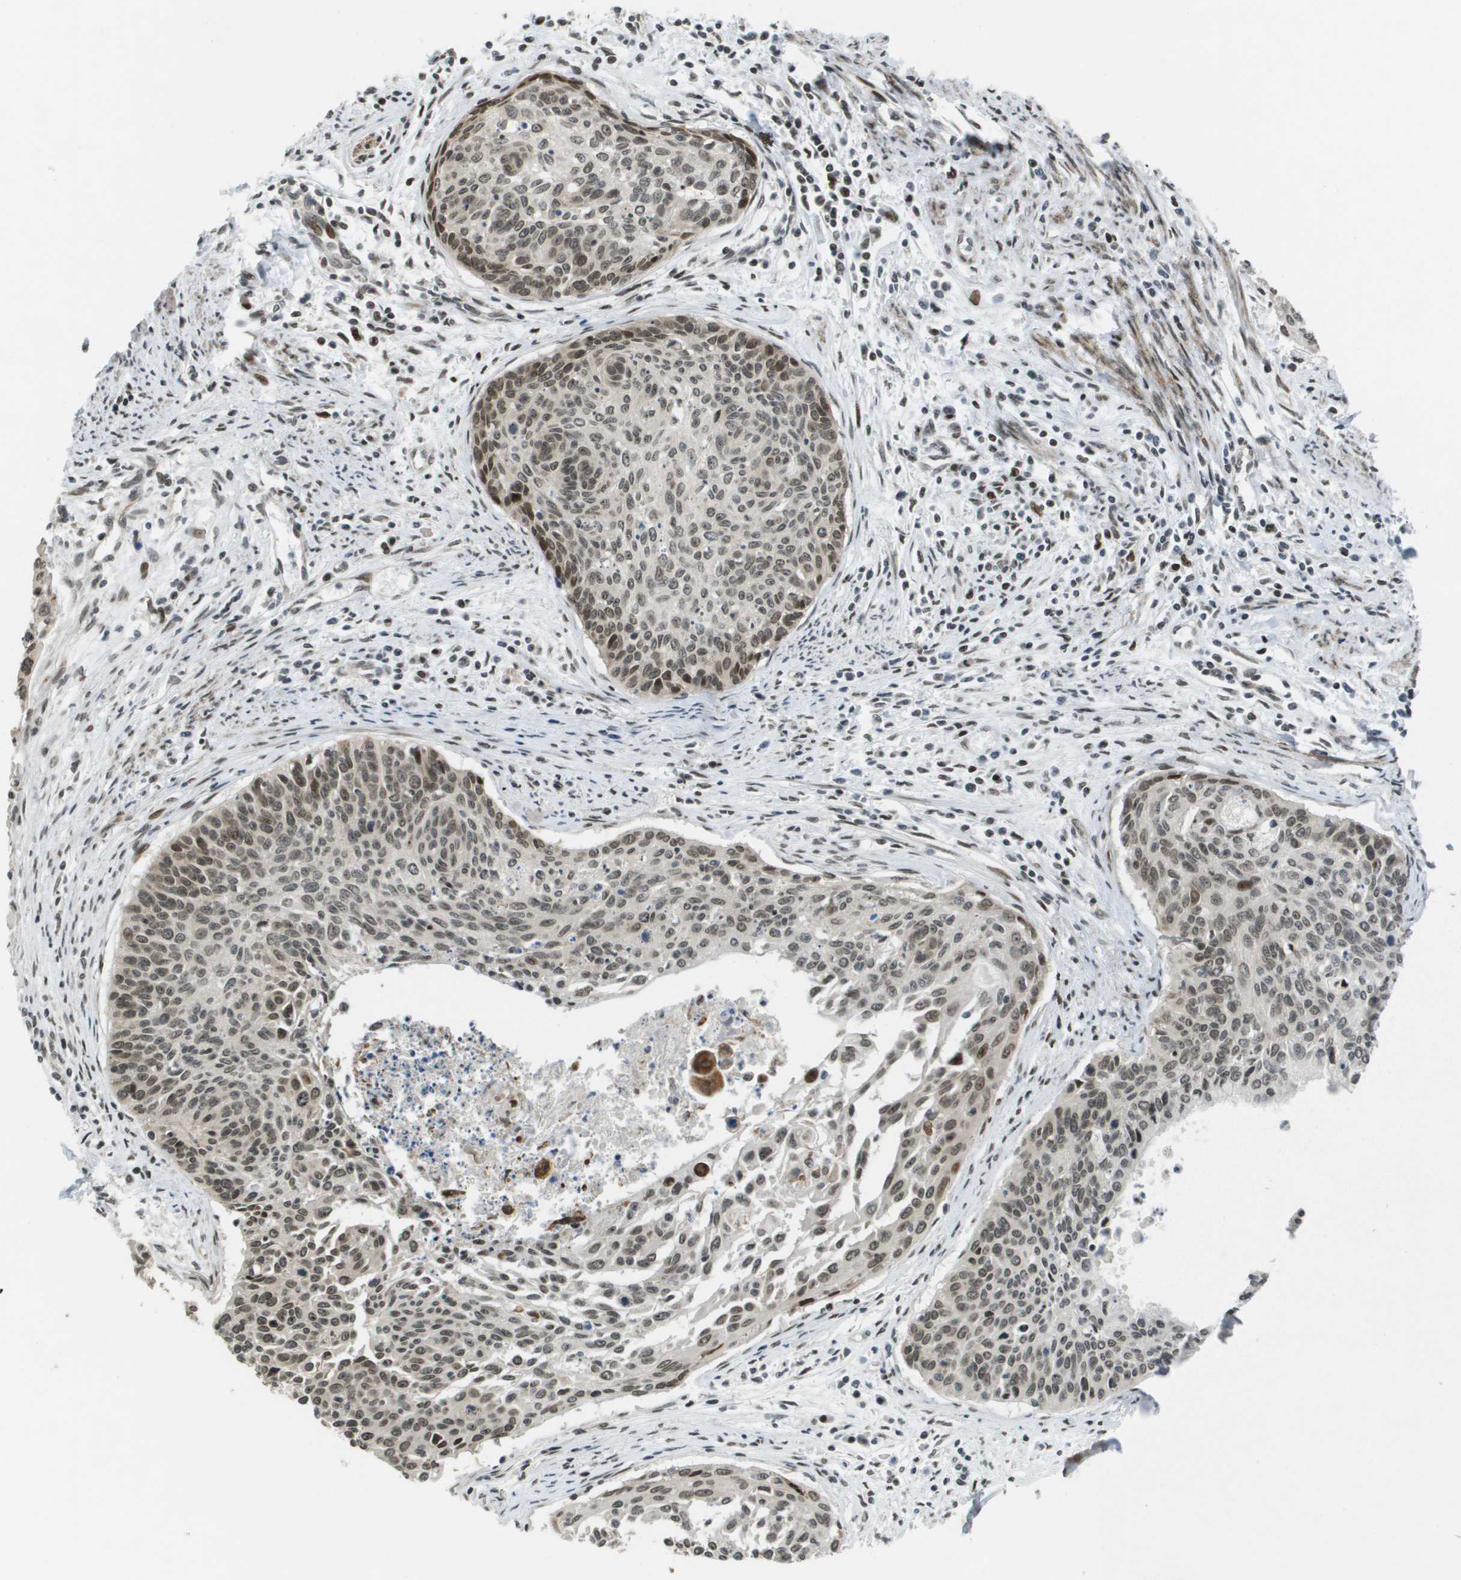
{"staining": {"intensity": "moderate", "quantity": ">75%", "location": "cytoplasmic/membranous,nuclear"}, "tissue": "cervical cancer", "cell_type": "Tumor cells", "image_type": "cancer", "snomed": [{"axis": "morphology", "description": "Squamous cell carcinoma, NOS"}, {"axis": "topography", "description": "Cervix"}], "caption": "Immunohistochemistry (IHC) (DAB (3,3'-diaminobenzidine)) staining of cervical squamous cell carcinoma shows moderate cytoplasmic/membranous and nuclear protein staining in approximately >75% of tumor cells. The staining was performed using DAB (3,3'-diaminobenzidine), with brown indicating positive protein expression. Nuclei are stained blue with hematoxylin.", "gene": "KAT5", "patient": {"sex": "female", "age": 55}}